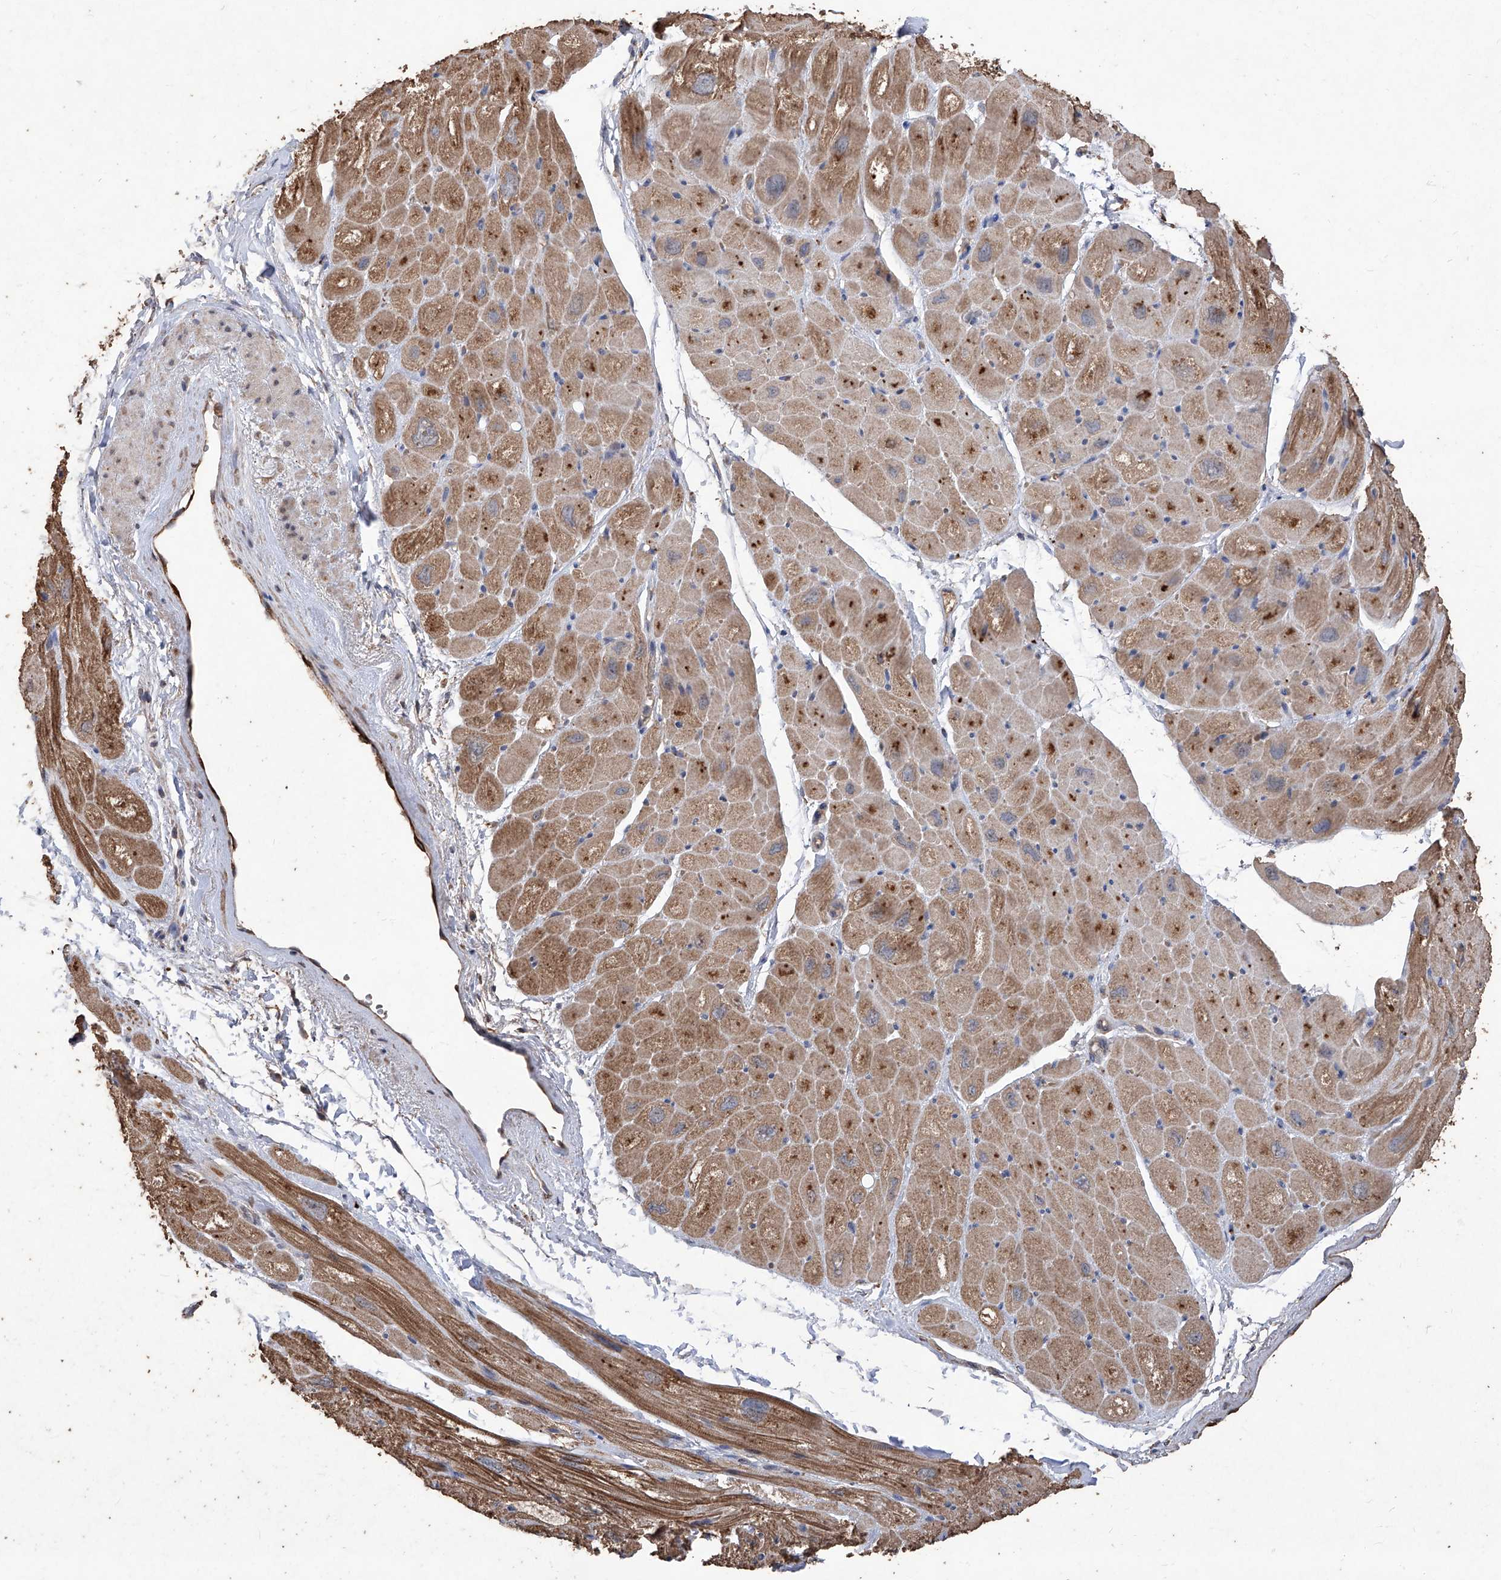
{"staining": {"intensity": "strong", "quantity": "25%-75%", "location": "cytoplasmic/membranous"}, "tissue": "heart muscle", "cell_type": "Cardiomyocytes", "image_type": "normal", "snomed": [{"axis": "morphology", "description": "Normal tissue, NOS"}, {"axis": "topography", "description": "Heart"}], "caption": "A high amount of strong cytoplasmic/membranous positivity is present in approximately 25%-75% of cardiomyocytes in normal heart muscle.", "gene": "EML1", "patient": {"sex": "male", "age": 50}}